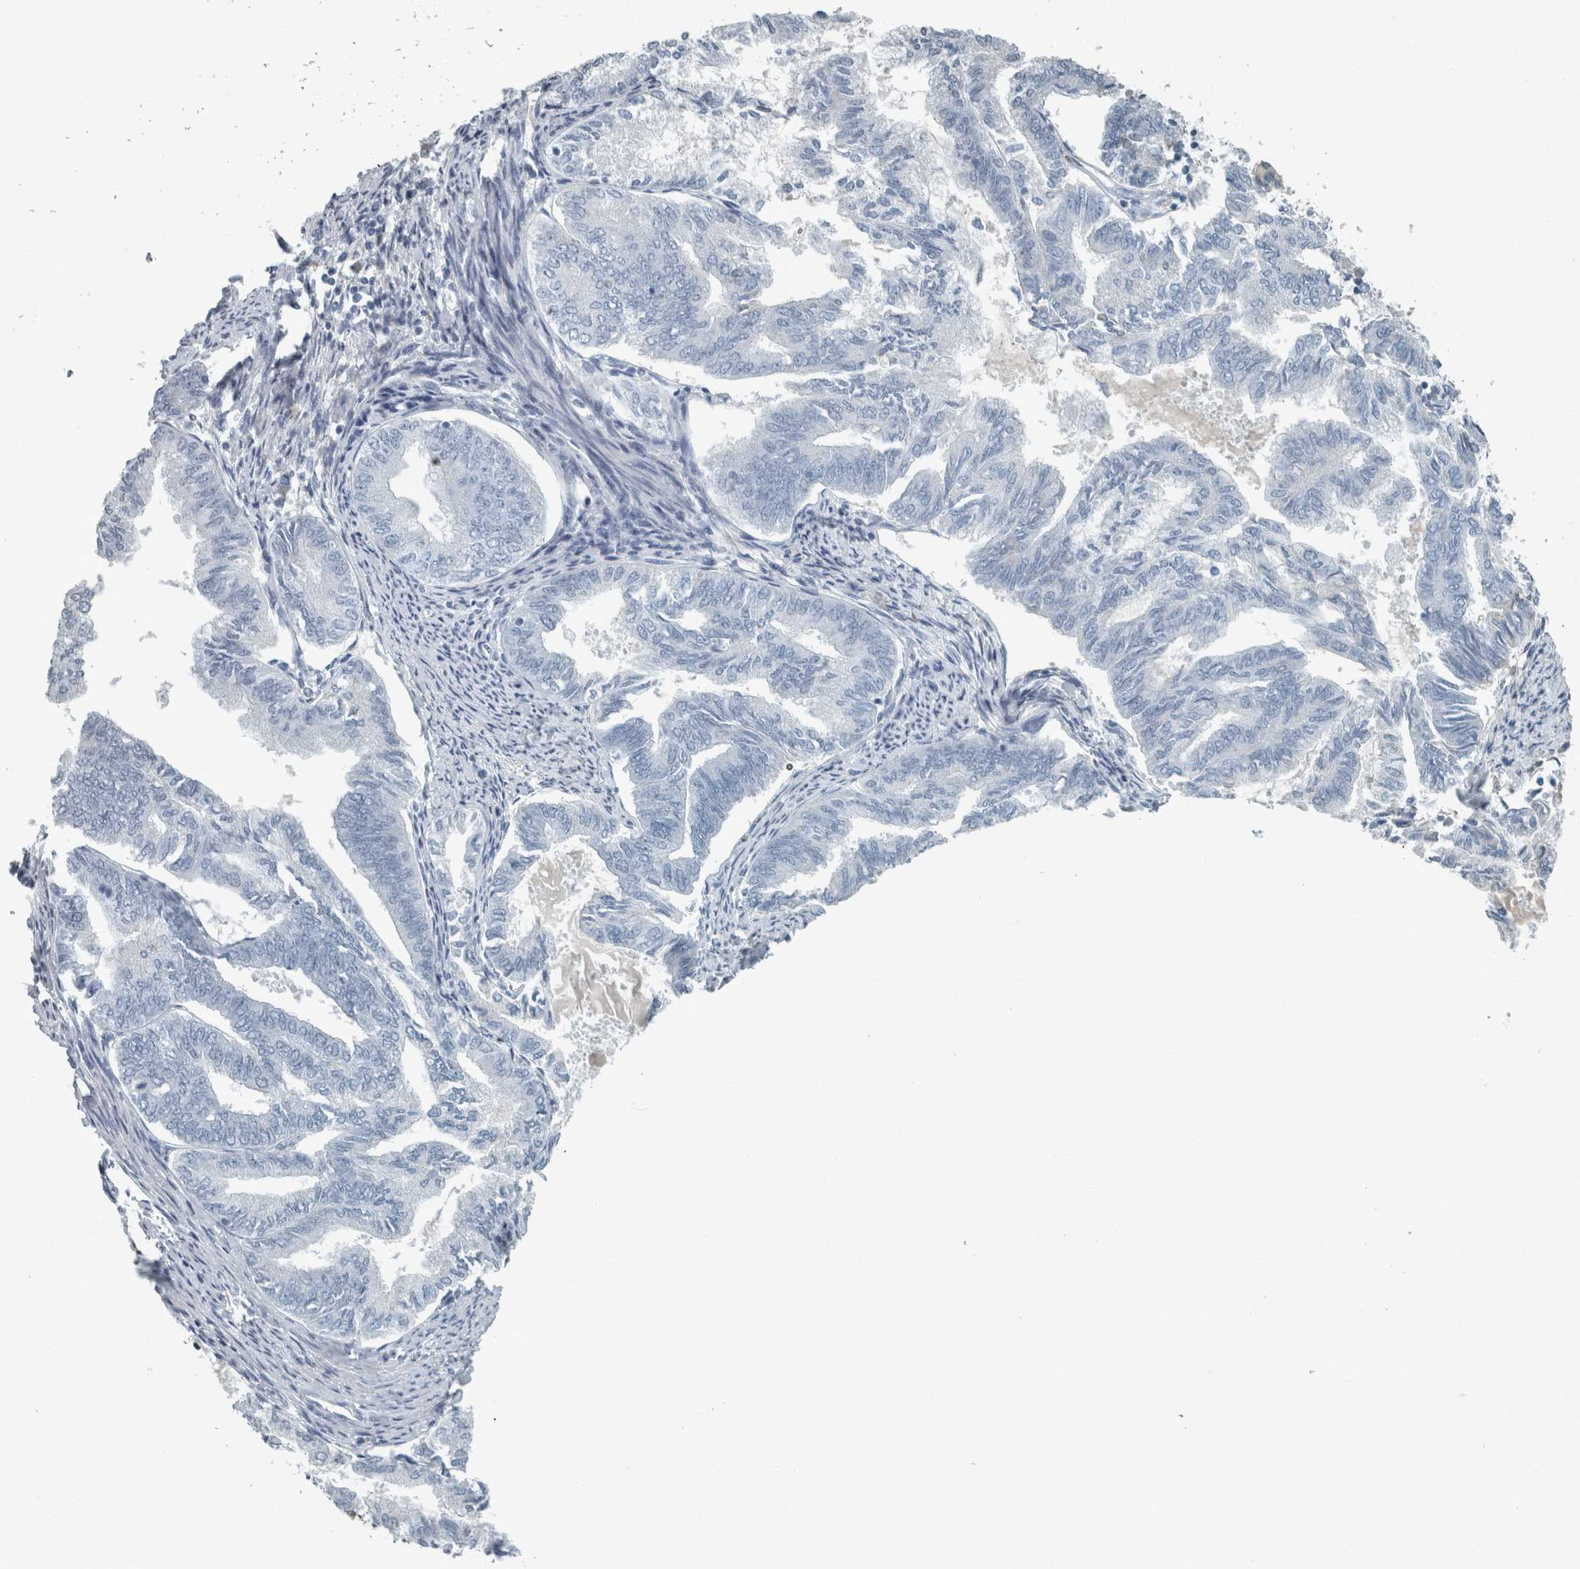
{"staining": {"intensity": "negative", "quantity": "none", "location": "none"}, "tissue": "endometrial cancer", "cell_type": "Tumor cells", "image_type": "cancer", "snomed": [{"axis": "morphology", "description": "Adenocarcinoma, NOS"}, {"axis": "topography", "description": "Endometrium"}], "caption": "Photomicrograph shows no significant protein expression in tumor cells of endometrial cancer.", "gene": "CHL1", "patient": {"sex": "female", "age": 86}}